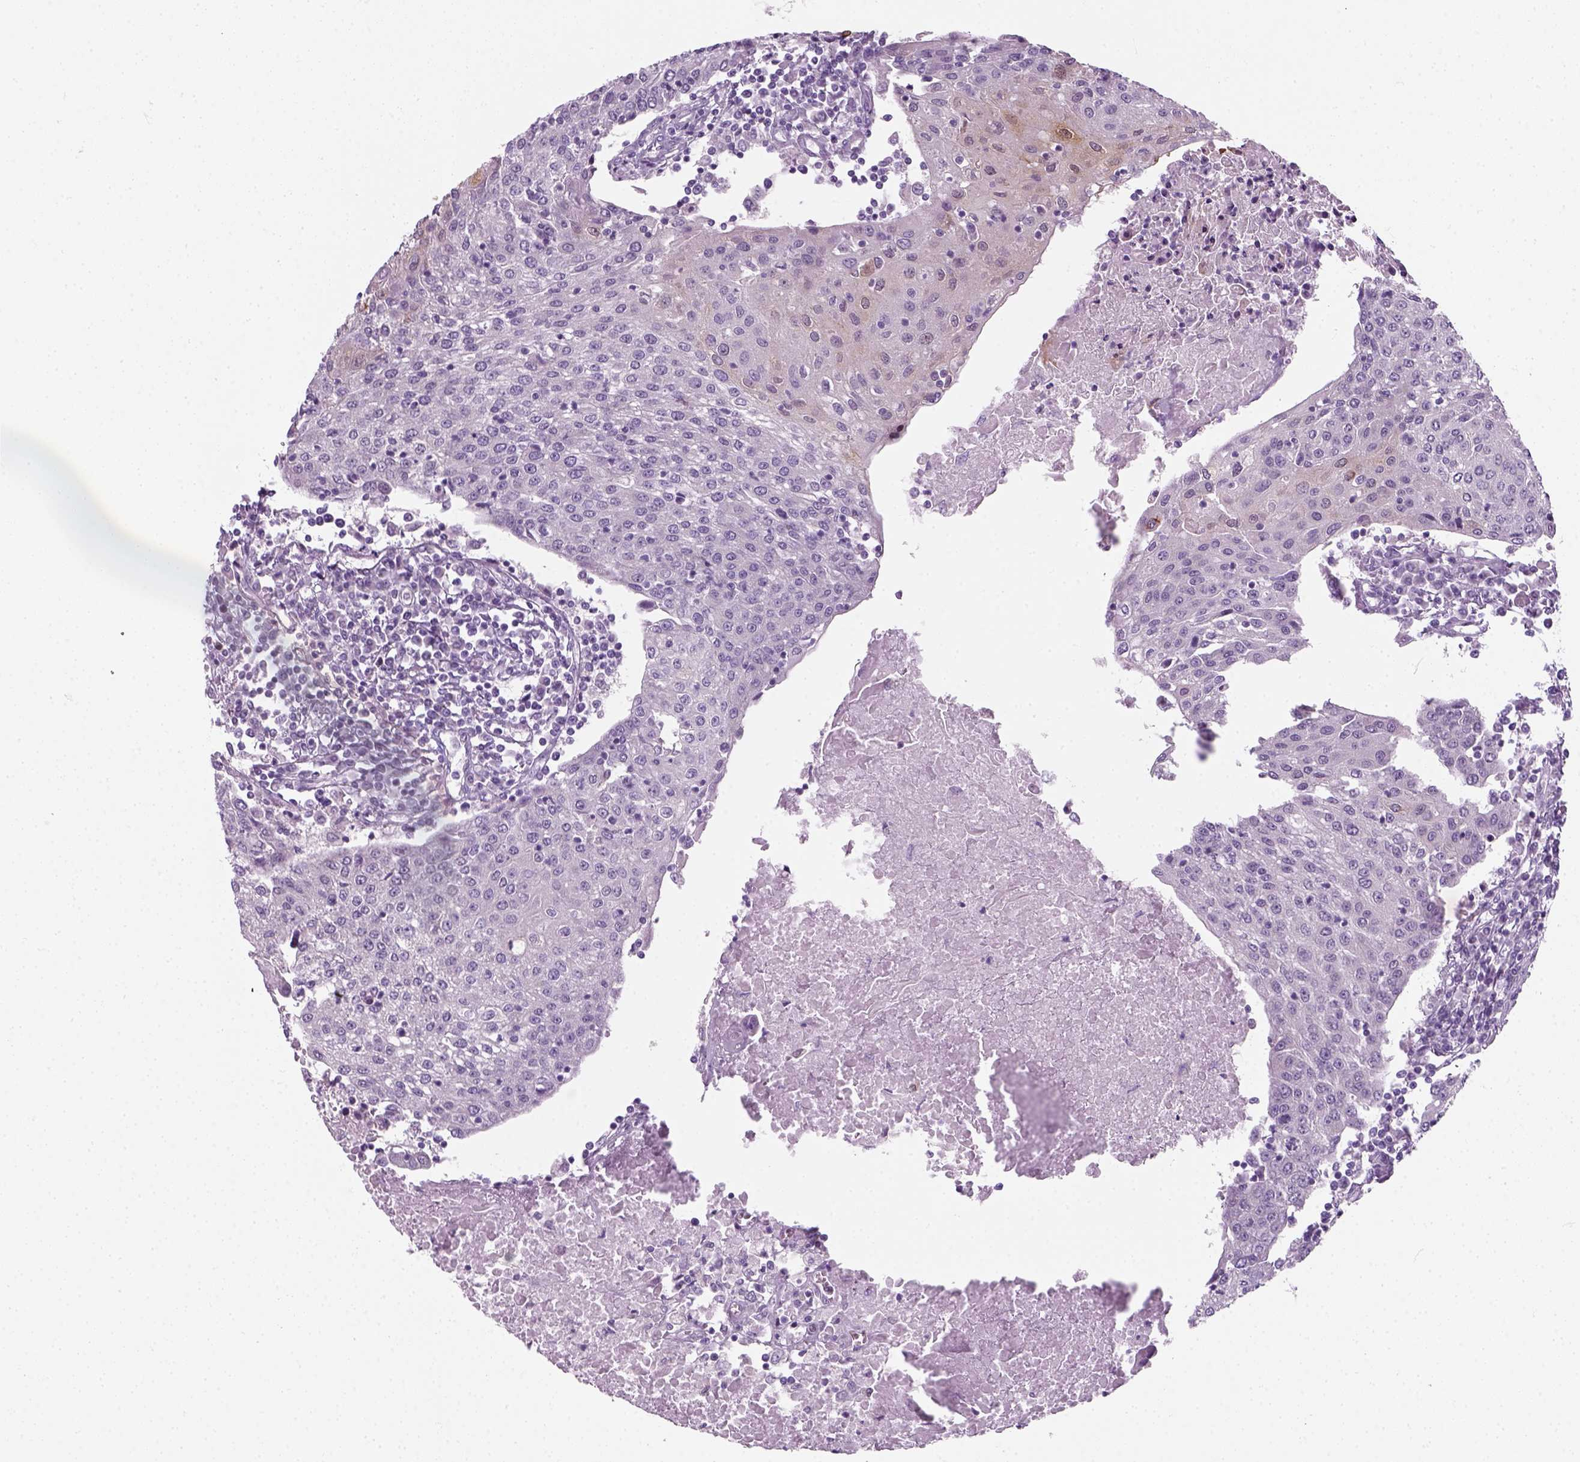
{"staining": {"intensity": "negative", "quantity": "none", "location": "none"}, "tissue": "urothelial cancer", "cell_type": "Tumor cells", "image_type": "cancer", "snomed": [{"axis": "morphology", "description": "Urothelial carcinoma, High grade"}, {"axis": "topography", "description": "Urinary bladder"}], "caption": "This micrograph is of urothelial cancer stained with IHC to label a protein in brown with the nuclei are counter-stained blue. There is no positivity in tumor cells.", "gene": "IL4", "patient": {"sex": "female", "age": 85}}